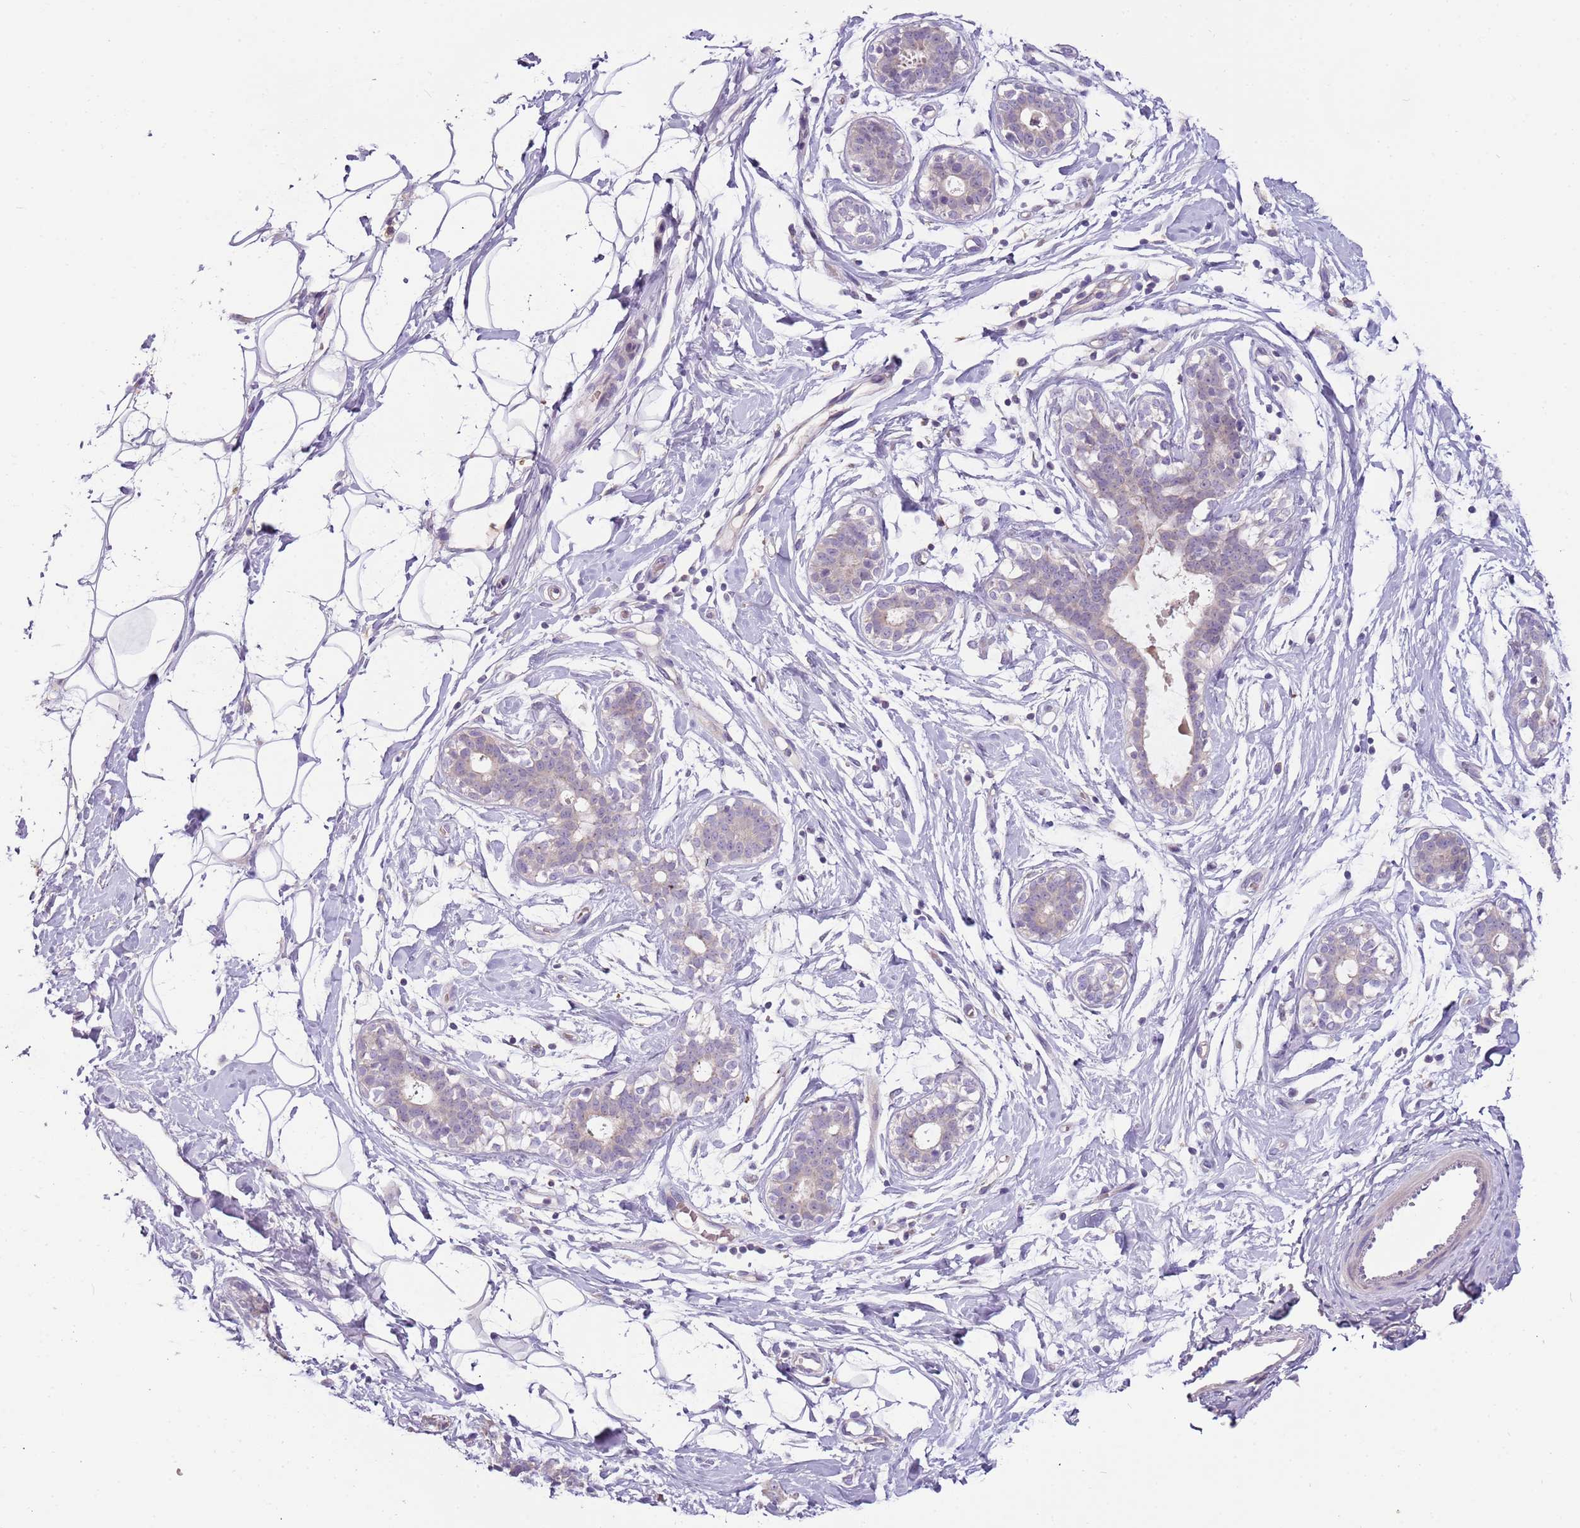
{"staining": {"intensity": "negative", "quantity": "none", "location": "none"}, "tissue": "adipose tissue", "cell_type": "Adipocytes", "image_type": "normal", "snomed": [{"axis": "morphology", "description": "Normal tissue, NOS"}, {"axis": "topography", "description": "Breast"}], "caption": "Immunohistochemical staining of normal adipose tissue exhibits no significant positivity in adipocytes. The staining is performed using DAB (3,3'-diaminobenzidine) brown chromogen with nuclei counter-stained in using hematoxylin.", "gene": "ARHGAP5", "patient": {"sex": "female", "age": 26}}